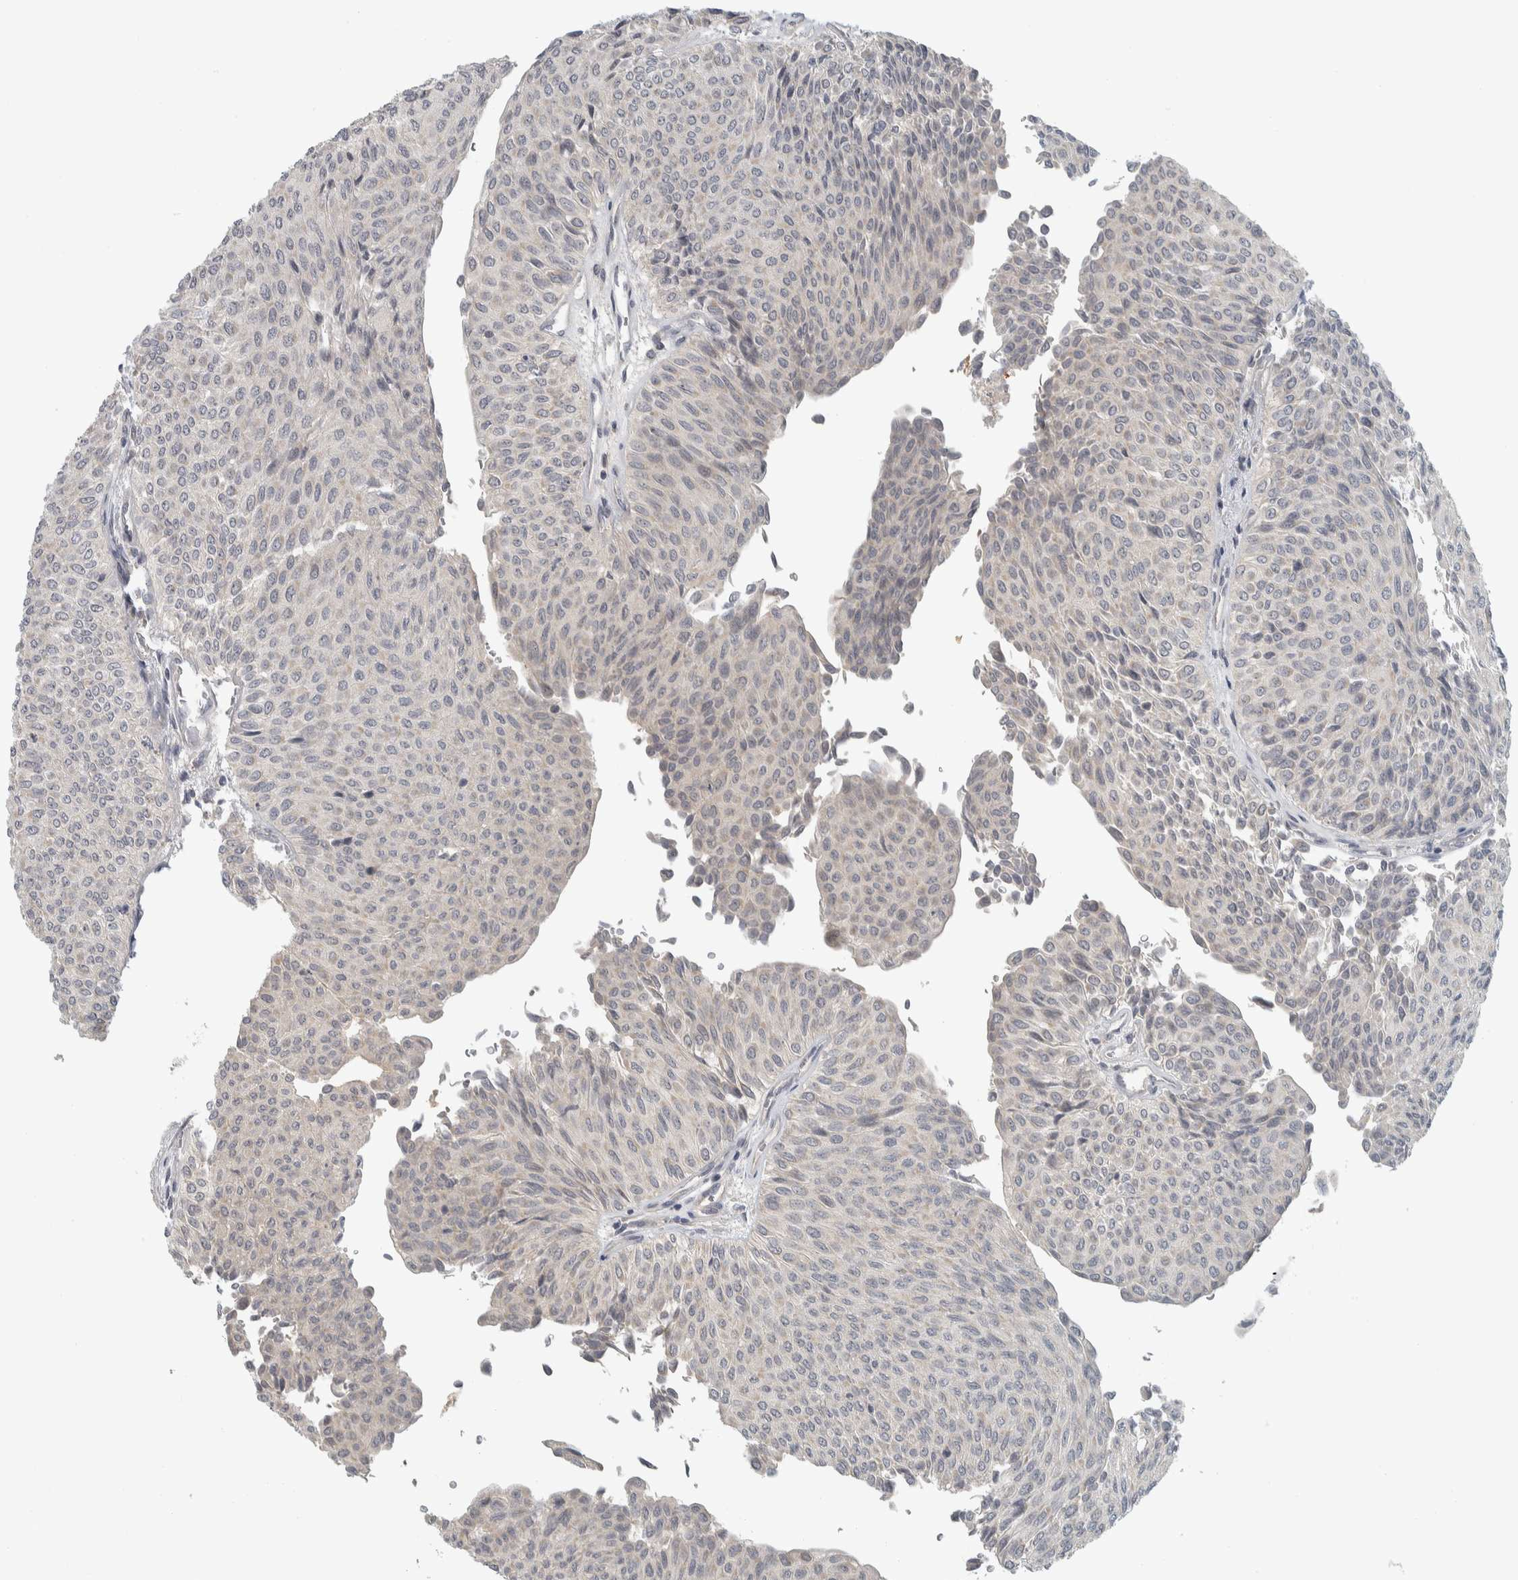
{"staining": {"intensity": "negative", "quantity": "none", "location": "none"}, "tissue": "urothelial cancer", "cell_type": "Tumor cells", "image_type": "cancer", "snomed": [{"axis": "morphology", "description": "Urothelial carcinoma, Low grade"}, {"axis": "topography", "description": "Urinary bladder"}], "caption": "Tumor cells are negative for brown protein staining in urothelial cancer. (IHC, brightfield microscopy, high magnification).", "gene": "AFP", "patient": {"sex": "male", "age": 78}}